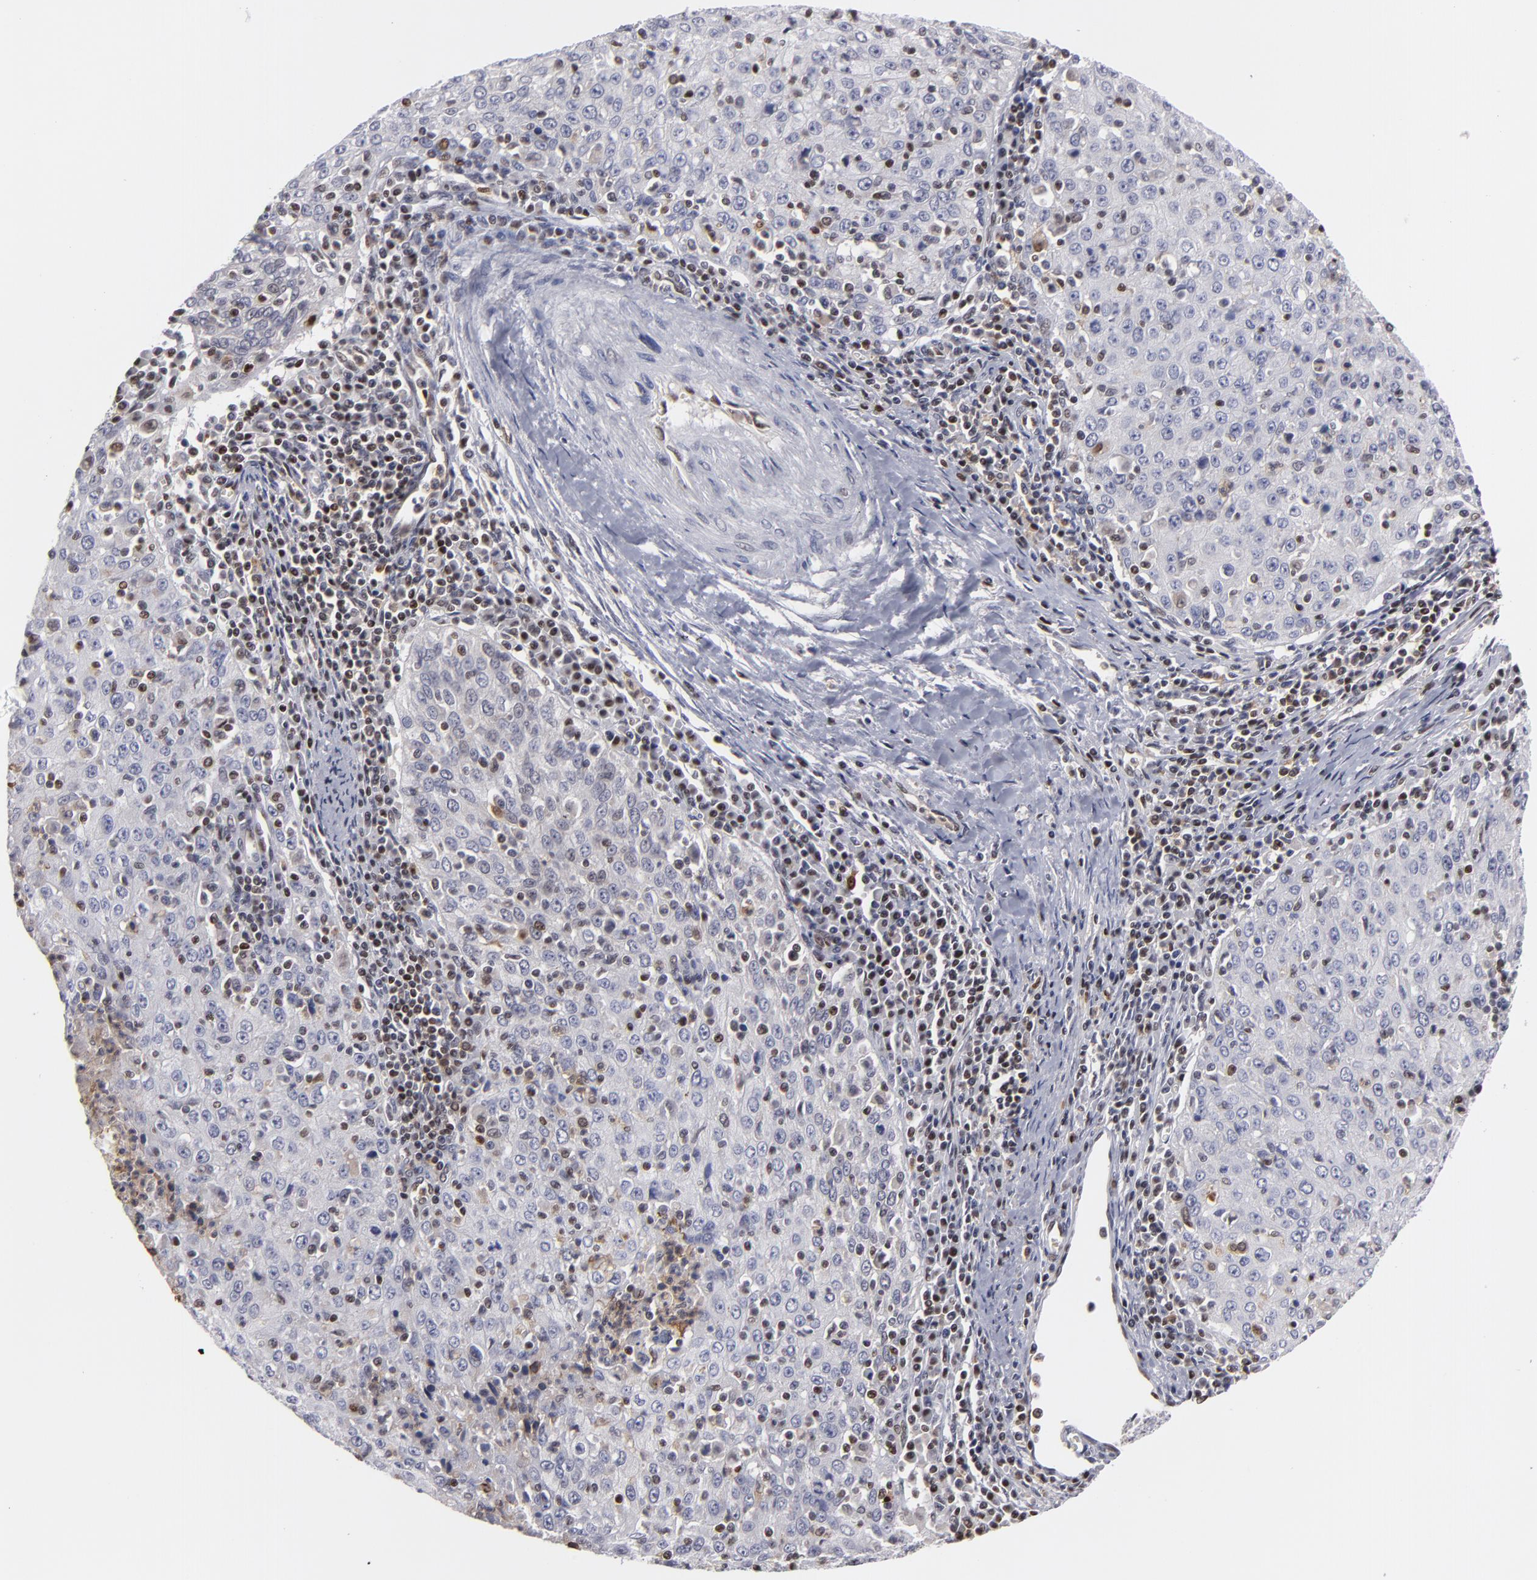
{"staining": {"intensity": "negative", "quantity": "none", "location": "none"}, "tissue": "cervical cancer", "cell_type": "Tumor cells", "image_type": "cancer", "snomed": [{"axis": "morphology", "description": "Squamous cell carcinoma, NOS"}, {"axis": "topography", "description": "Cervix"}], "caption": "Immunohistochemical staining of human cervical cancer reveals no significant staining in tumor cells.", "gene": "GSR", "patient": {"sex": "female", "age": 27}}